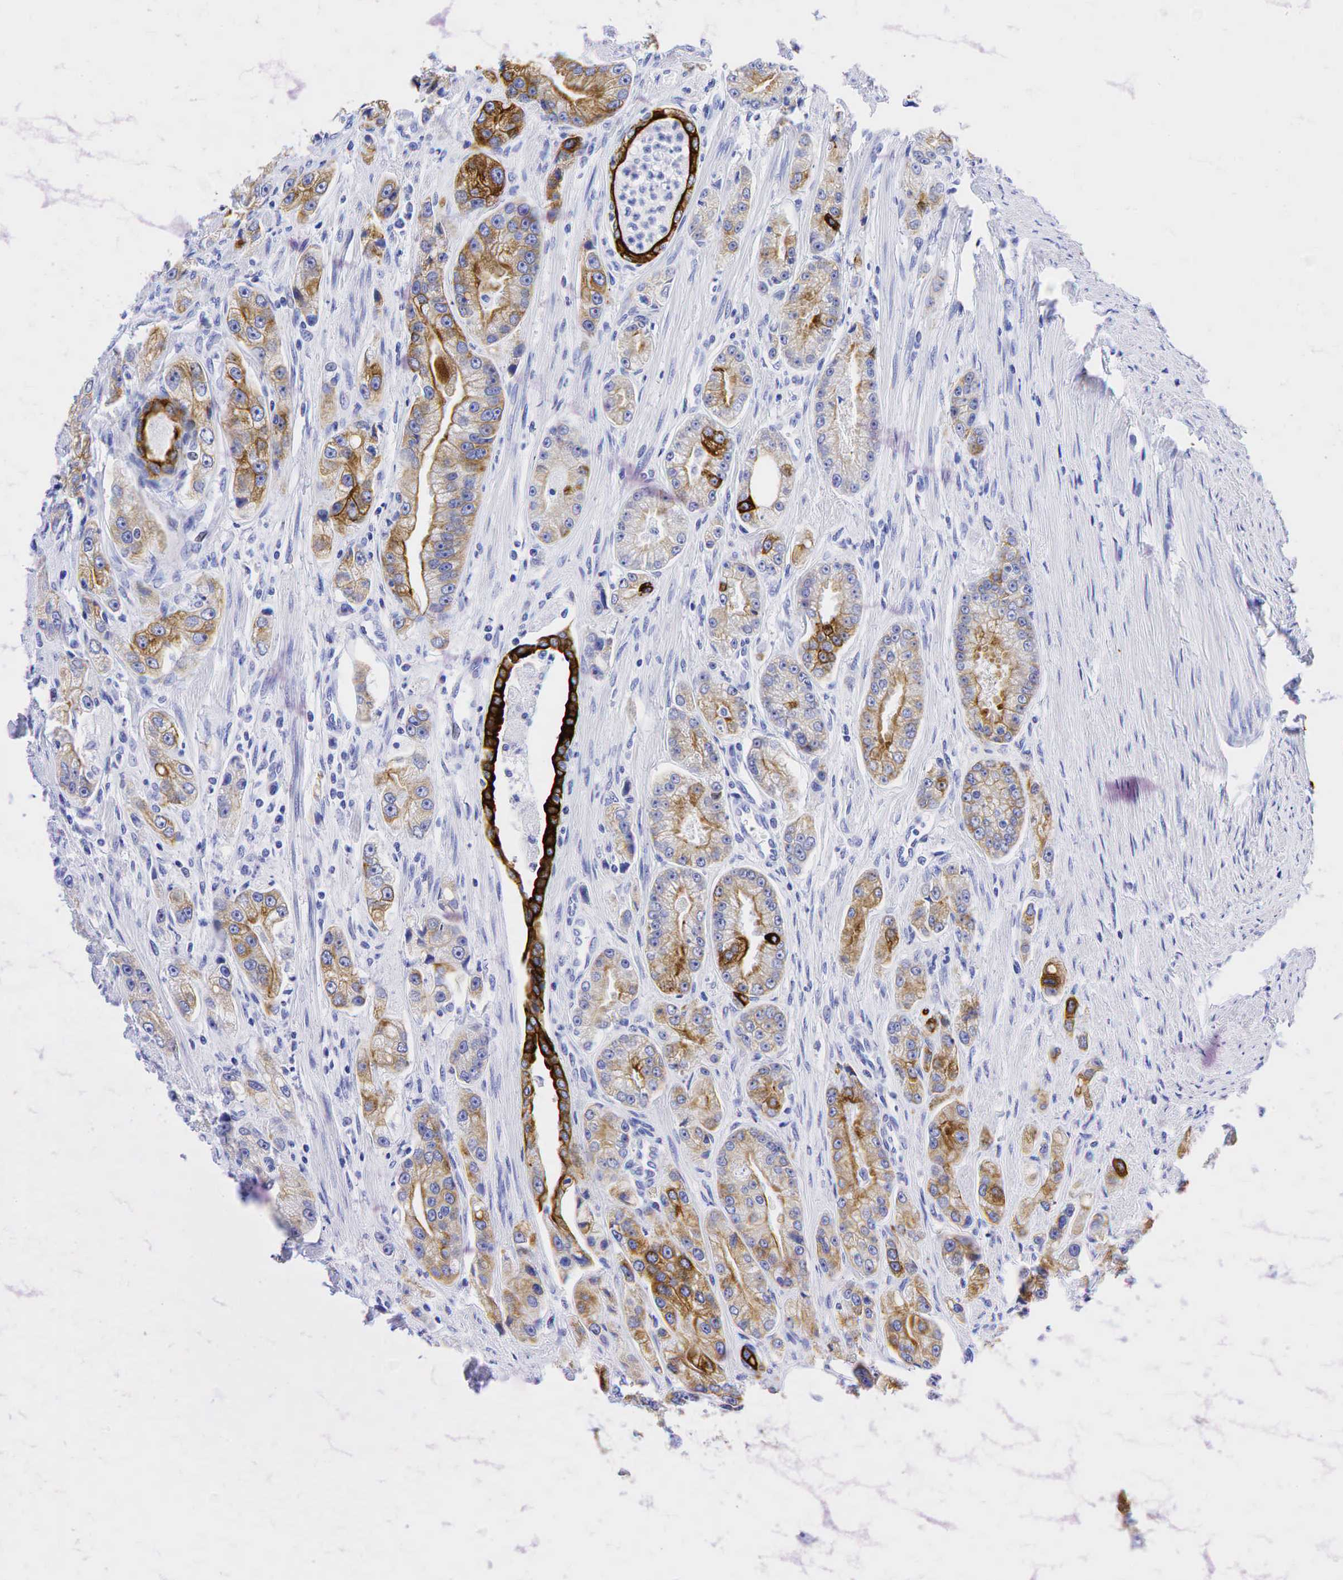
{"staining": {"intensity": "moderate", "quantity": "25%-75%", "location": "cytoplasmic/membranous"}, "tissue": "prostate cancer", "cell_type": "Tumor cells", "image_type": "cancer", "snomed": [{"axis": "morphology", "description": "Adenocarcinoma, Medium grade"}, {"axis": "topography", "description": "Prostate"}], "caption": "Prostate cancer was stained to show a protein in brown. There is medium levels of moderate cytoplasmic/membranous expression in approximately 25%-75% of tumor cells. The protein is stained brown, and the nuclei are stained in blue (DAB (3,3'-diaminobenzidine) IHC with brightfield microscopy, high magnification).", "gene": "KRT19", "patient": {"sex": "male", "age": 72}}